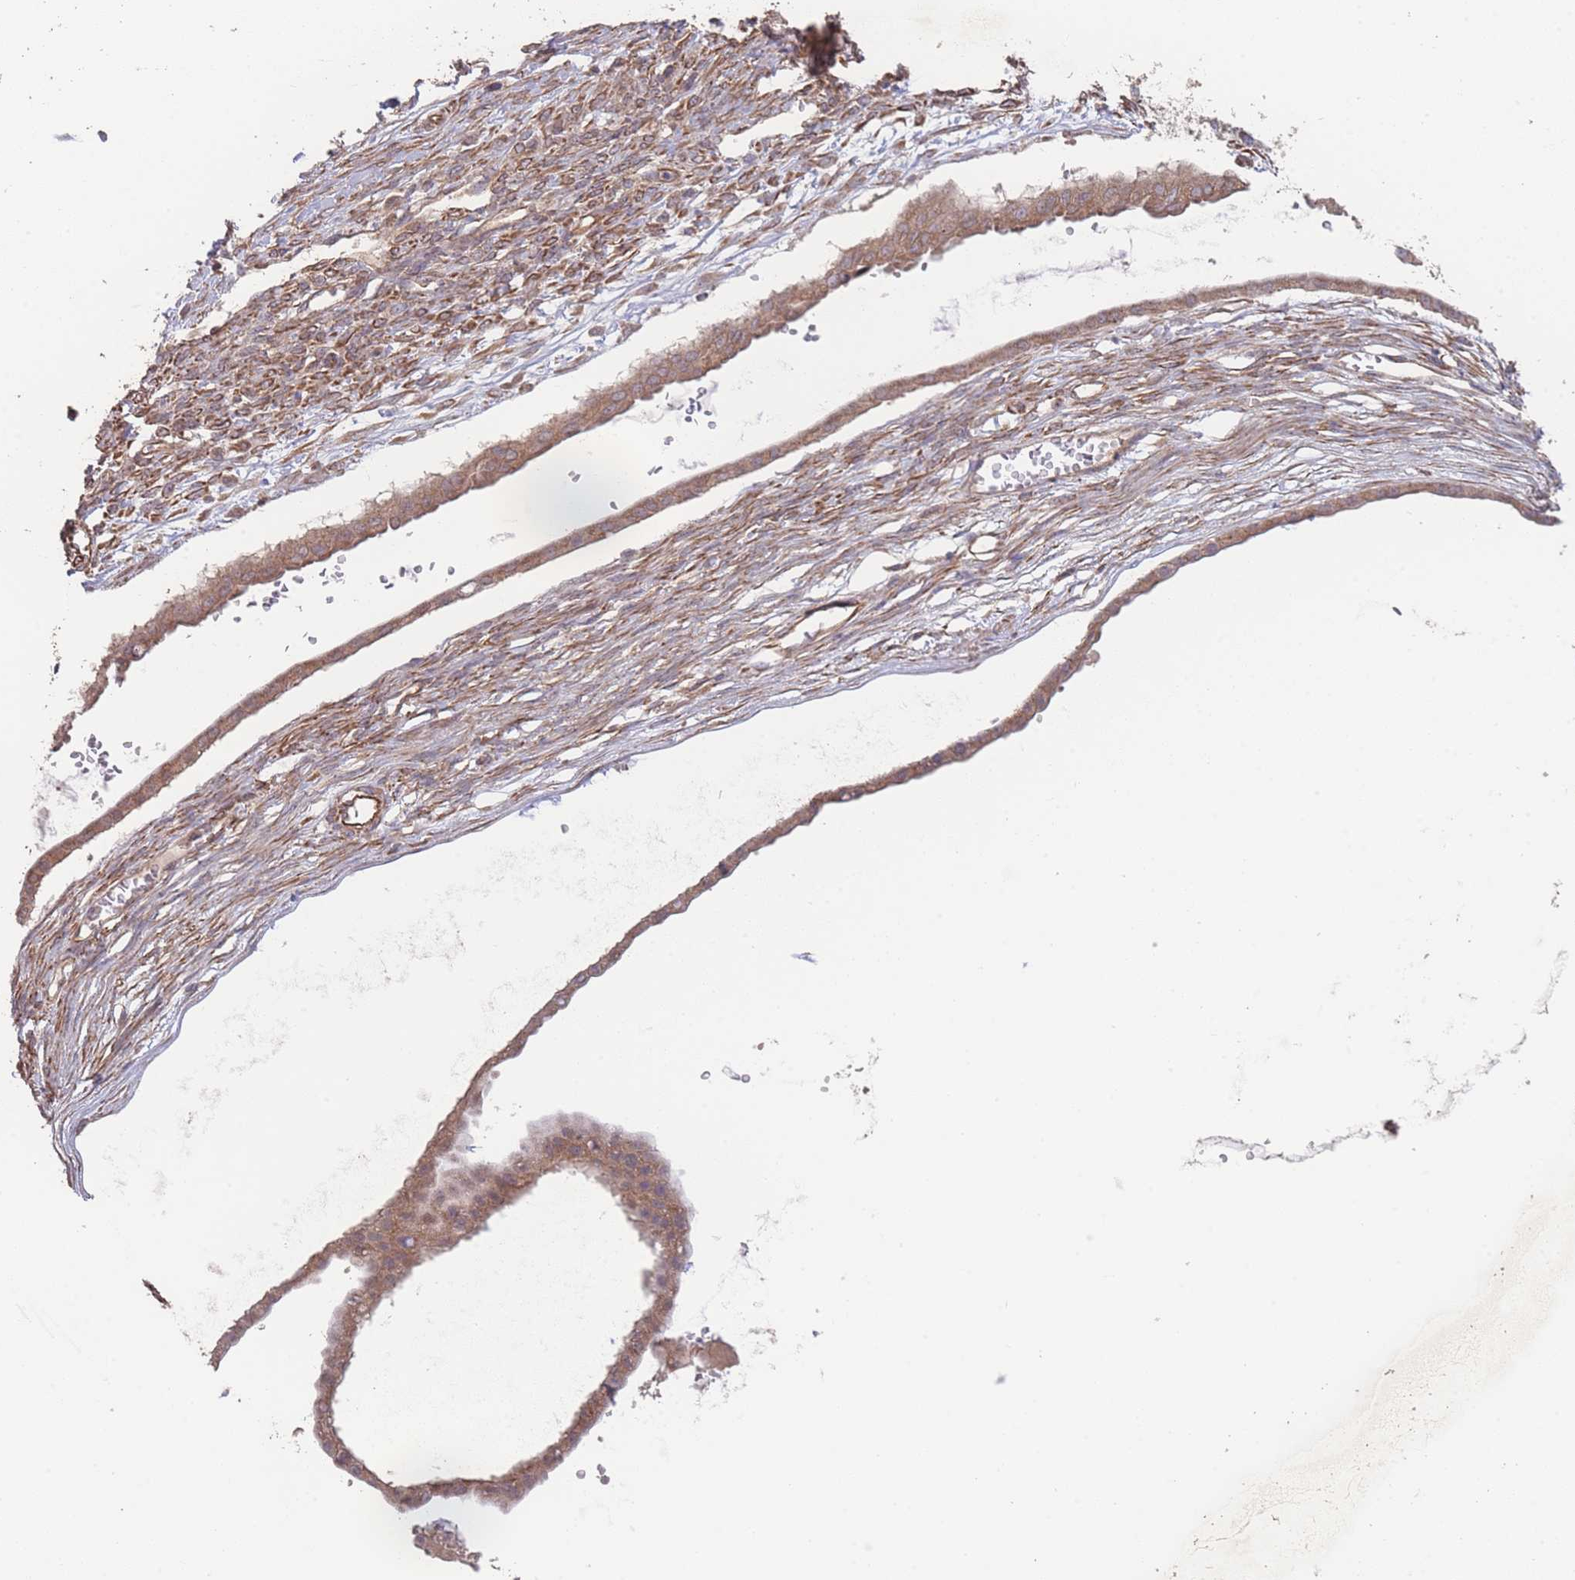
{"staining": {"intensity": "moderate", "quantity": ">75%", "location": "cytoplasmic/membranous"}, "tissue": "ovarian cancer", "cell_type": "Tumor cells", "image_type": "cancer", "snomed": [{"axis": "morphology", "description": "Cystadenocarcinoma, mucinous, NOS"}, {"axis": "topography", "description": "Ovary"}], "caption": "Ovarian cancer (mucinous cystadenocarcinoma) tissue displays moderate cytoplasmic/membranous positivity in approximately >75% of tumor cells, visualized by immunohistochemistry.", "gene": "PXMP4", "patient": {"sex": "female", "age": 73}}